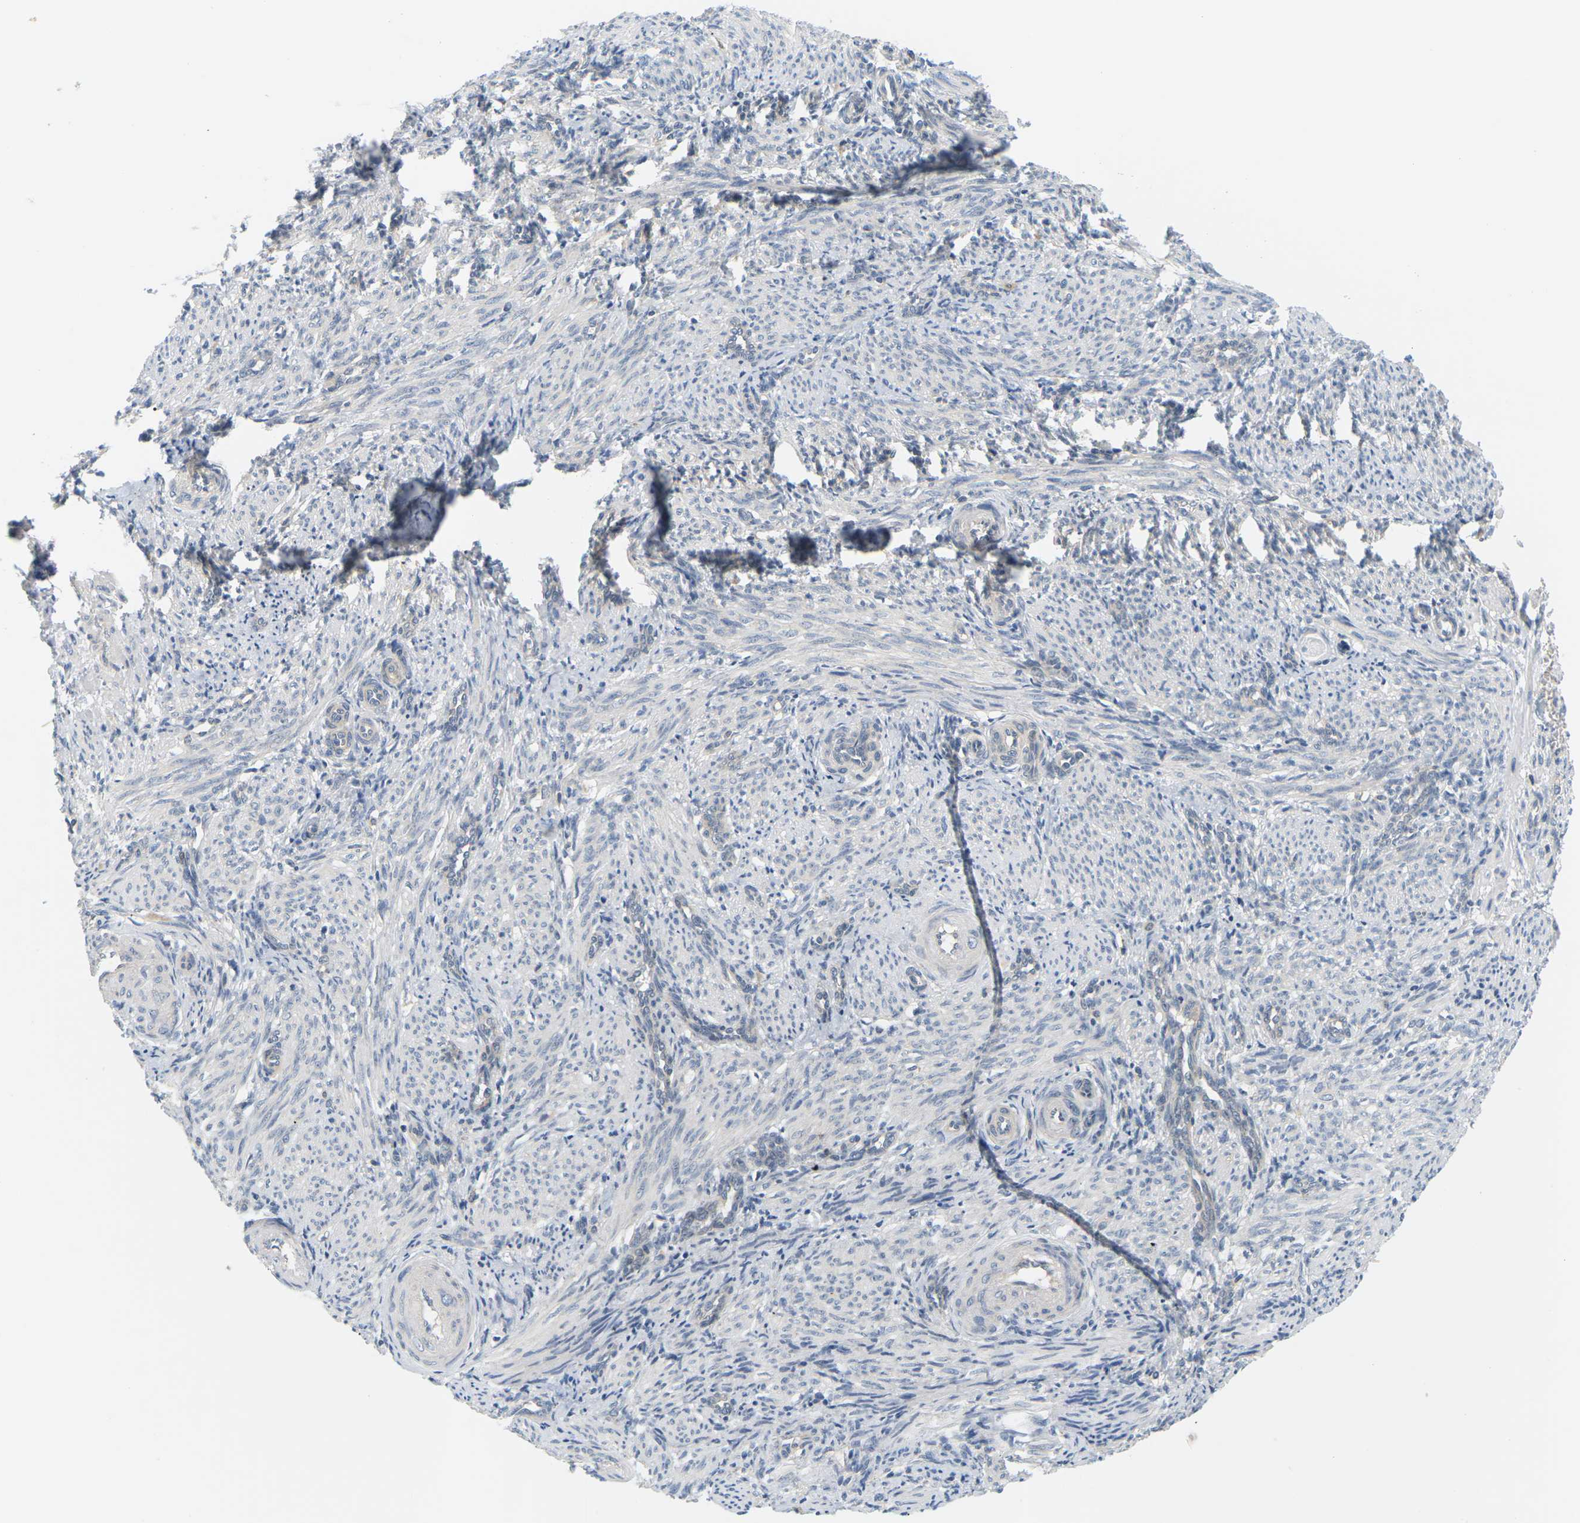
{"staining": {"intensity": "negative", "quantity": "none", "location": "none"}, "tissue": "smooth muscle", "cell_type": "Smooth muscle cells", "image_type": "normal", "snomed": [{"axis": "morphology", "description": "Normal tissue, NOS"}, {"axis": "topography", "description": "Endometrium"}], "caption": "Immunohistochemical staining of normal human smooth muscle exhibits no significant expression in smooth muscle cells. (Immunohistochemistry, brightfield microscopy, high magnification).", "gene": "EVA1C", "patient": {"sex": "female", "age": 33}}